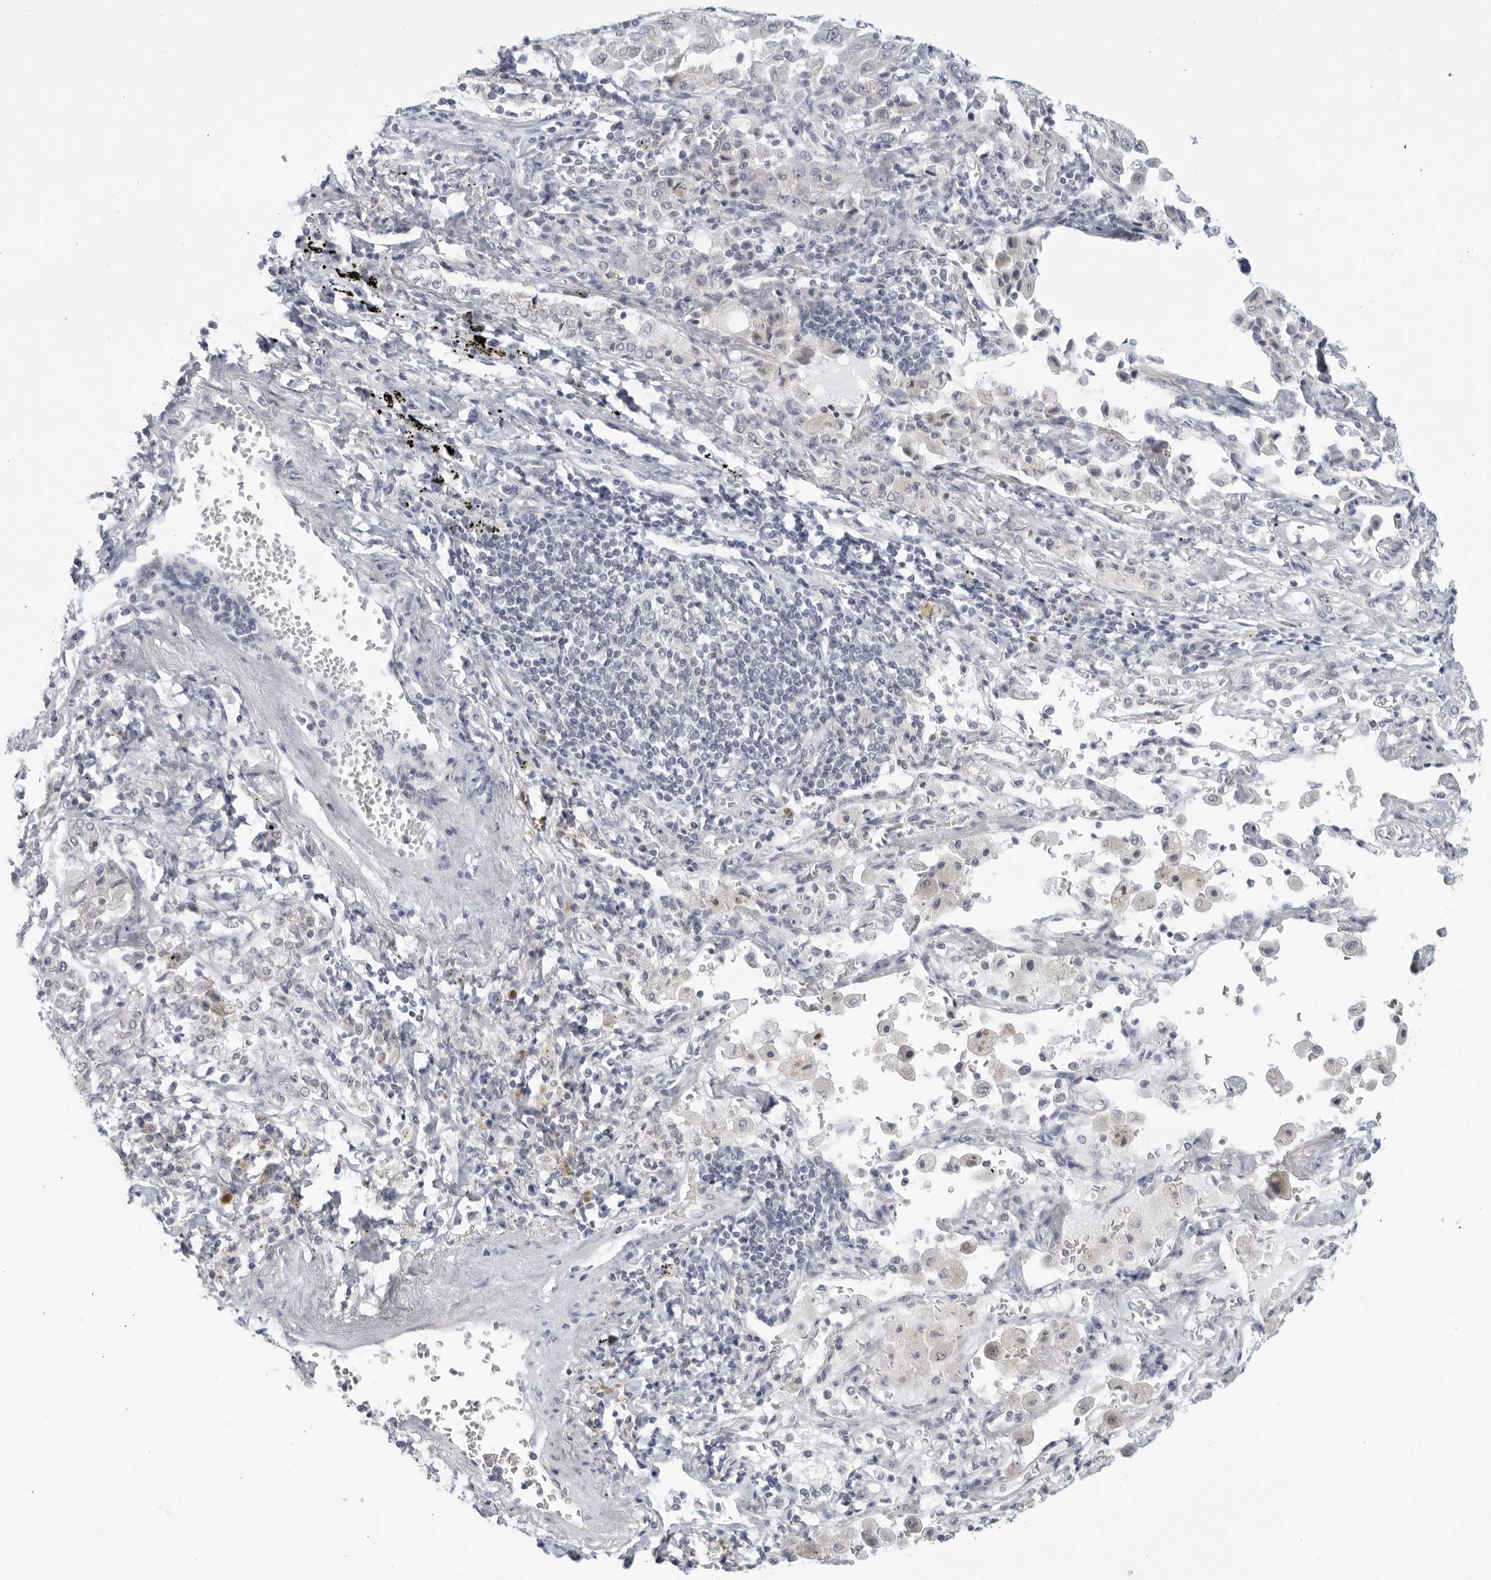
{"staining": {"intensity": "negative", "quantity": "none", "location": "none"}, "tissue": "lung cancer", "cell_type": "Tumor cells", "image_type": "cancer", "snomed": [{"axis": "morphology", "description": "Adenocarcinoma, NOS"}, {"axis": "topography", "description": "Lung"}], "caption": "A histopathology image of lung cancer stained for a protein displays no brown staining in tumor cells.", "gene": "WDTC1", "patient": {"sex": "female", "age": 51}}